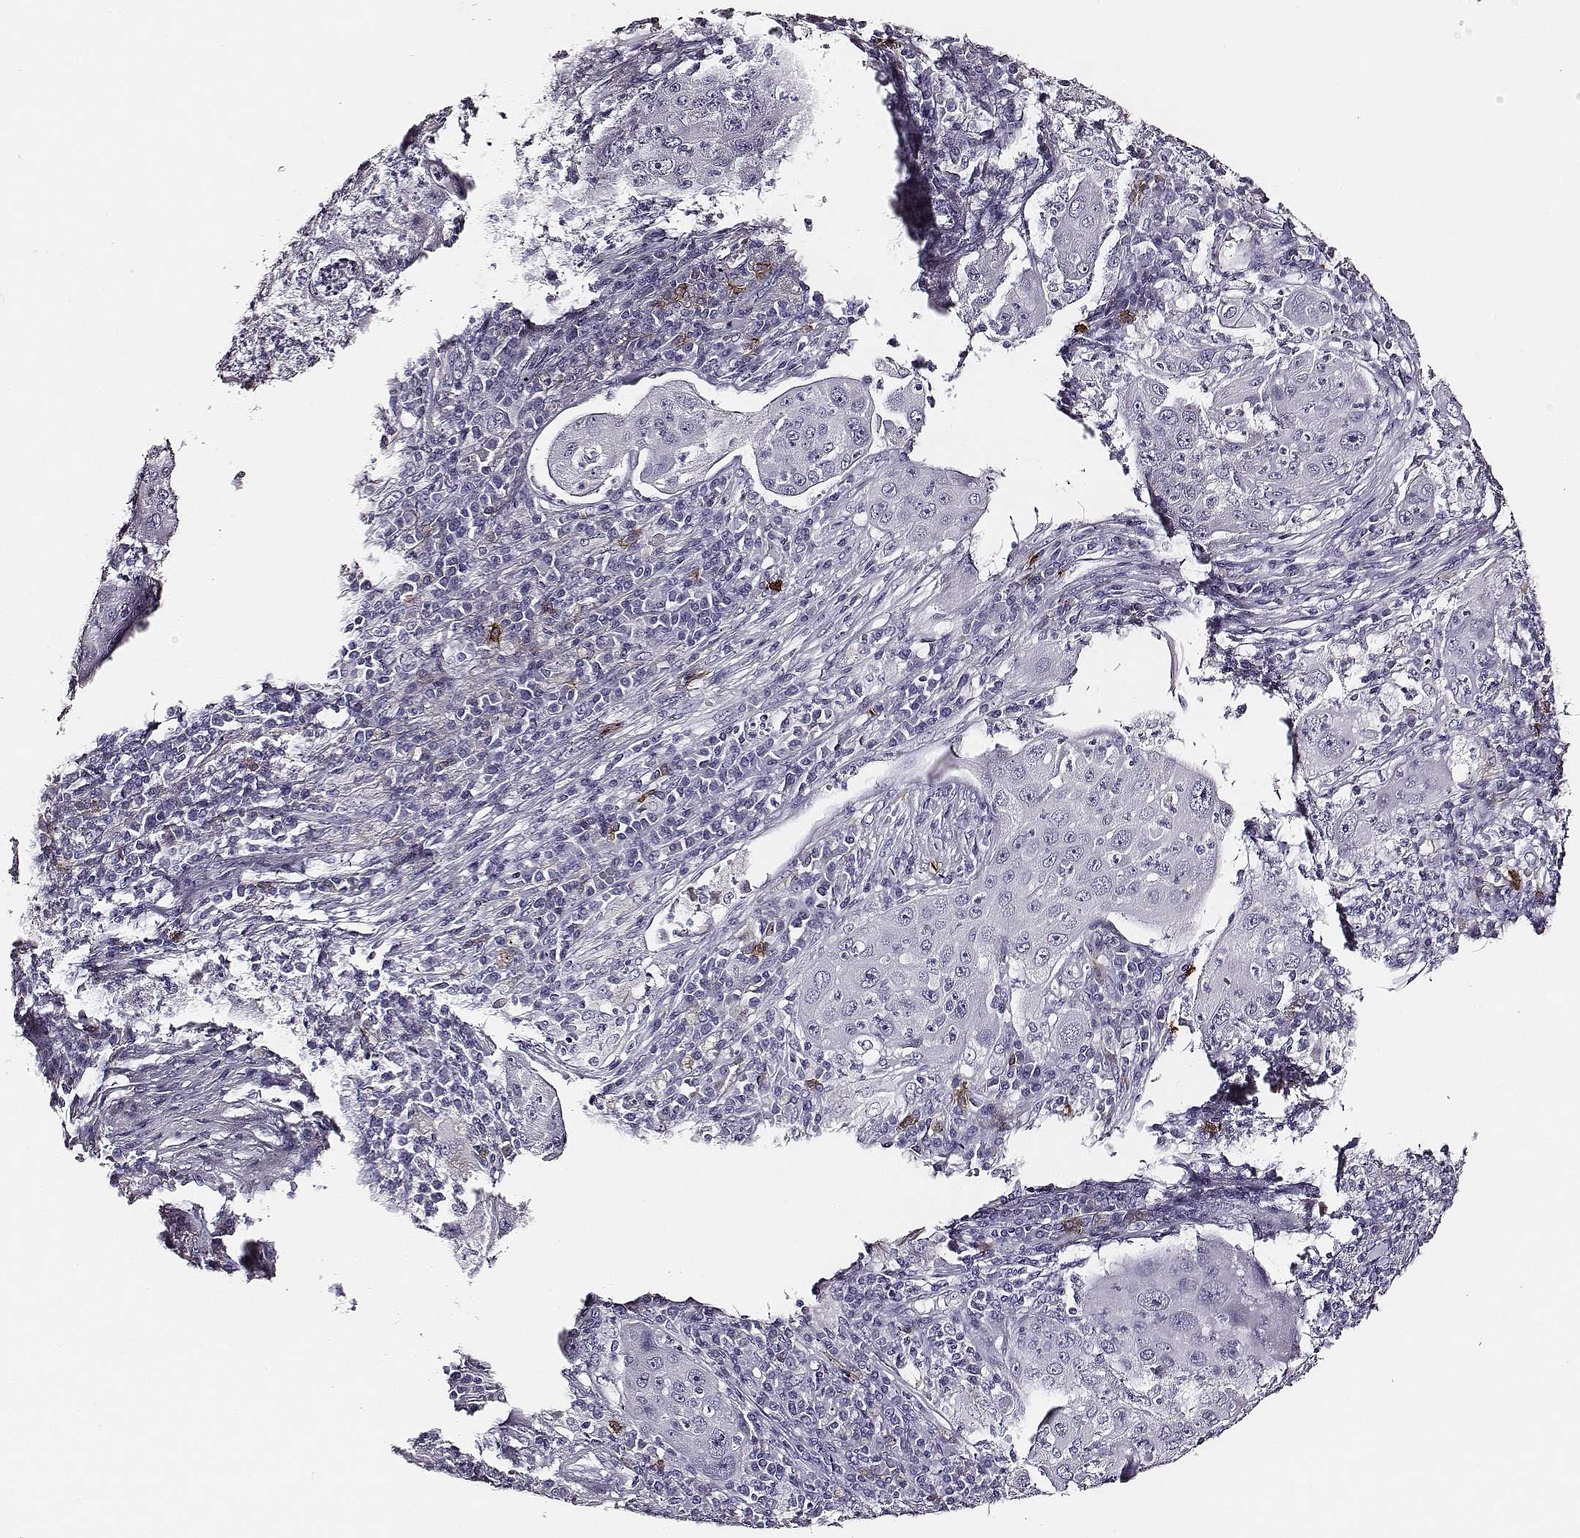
{"staining": {"intensity": "negative", "quantity": "none", "location": "none"}, "tissue": "lung cancer", "cell_type": "Tumor cells", "image_type": "cancer", "snomed": [{"axis": "morphology", "description": "Squamous cell carcinoma, NOS"}, {"axis": "topography", "description": "Lung"}], "caption": "IHC micrograph of neoplastic tissue: lung cancer stained with DAB exhibits no significant protein positivity in tumor cells. (DAB immunohistochemistry with hematoxylin counter stain).", "gene": "DPEP1", "patient": {"sex": "female", "age": 59}}